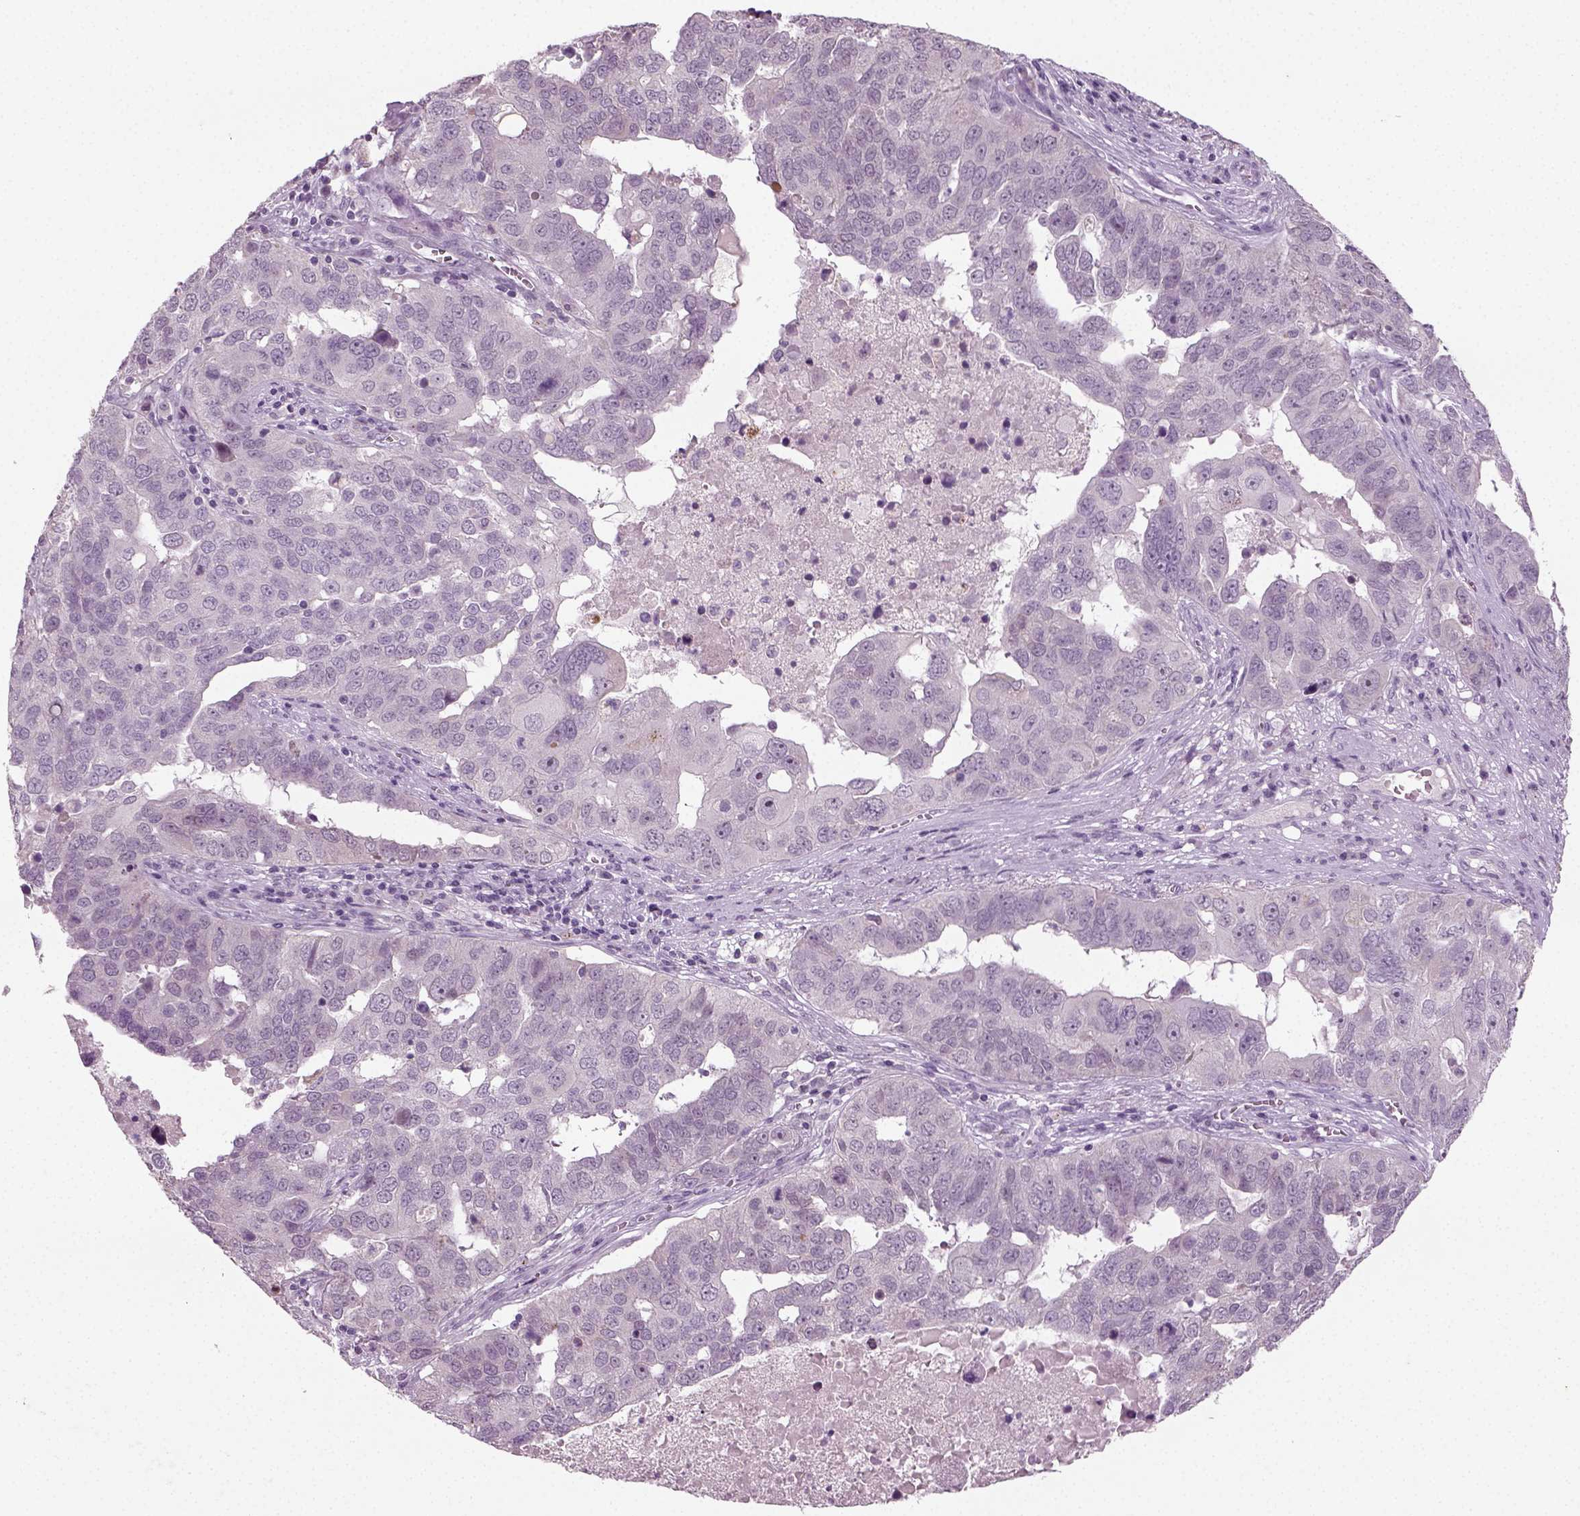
{"staining": {"intensity": "negative", "quantity": "none", "location": "none"}, "tissue": "ovarian cancer", "cell_type": "Tumor cells", "image_type": "cancer", "snomed": [{"axis": "morphology", "description": "Carcinoma, endometroid"}, {"axis": "topography", "description": "Soft tissue"}, {"axis": "topography", "description": "Ovary"}], "caption": "IHC image of human endometroid carcinoma (ovarian) stained for a protein (brown), which shows no positivity in tumor cells.", "gene": "SYNGAP1", "patient": {"sex": "female", "age": 52}}